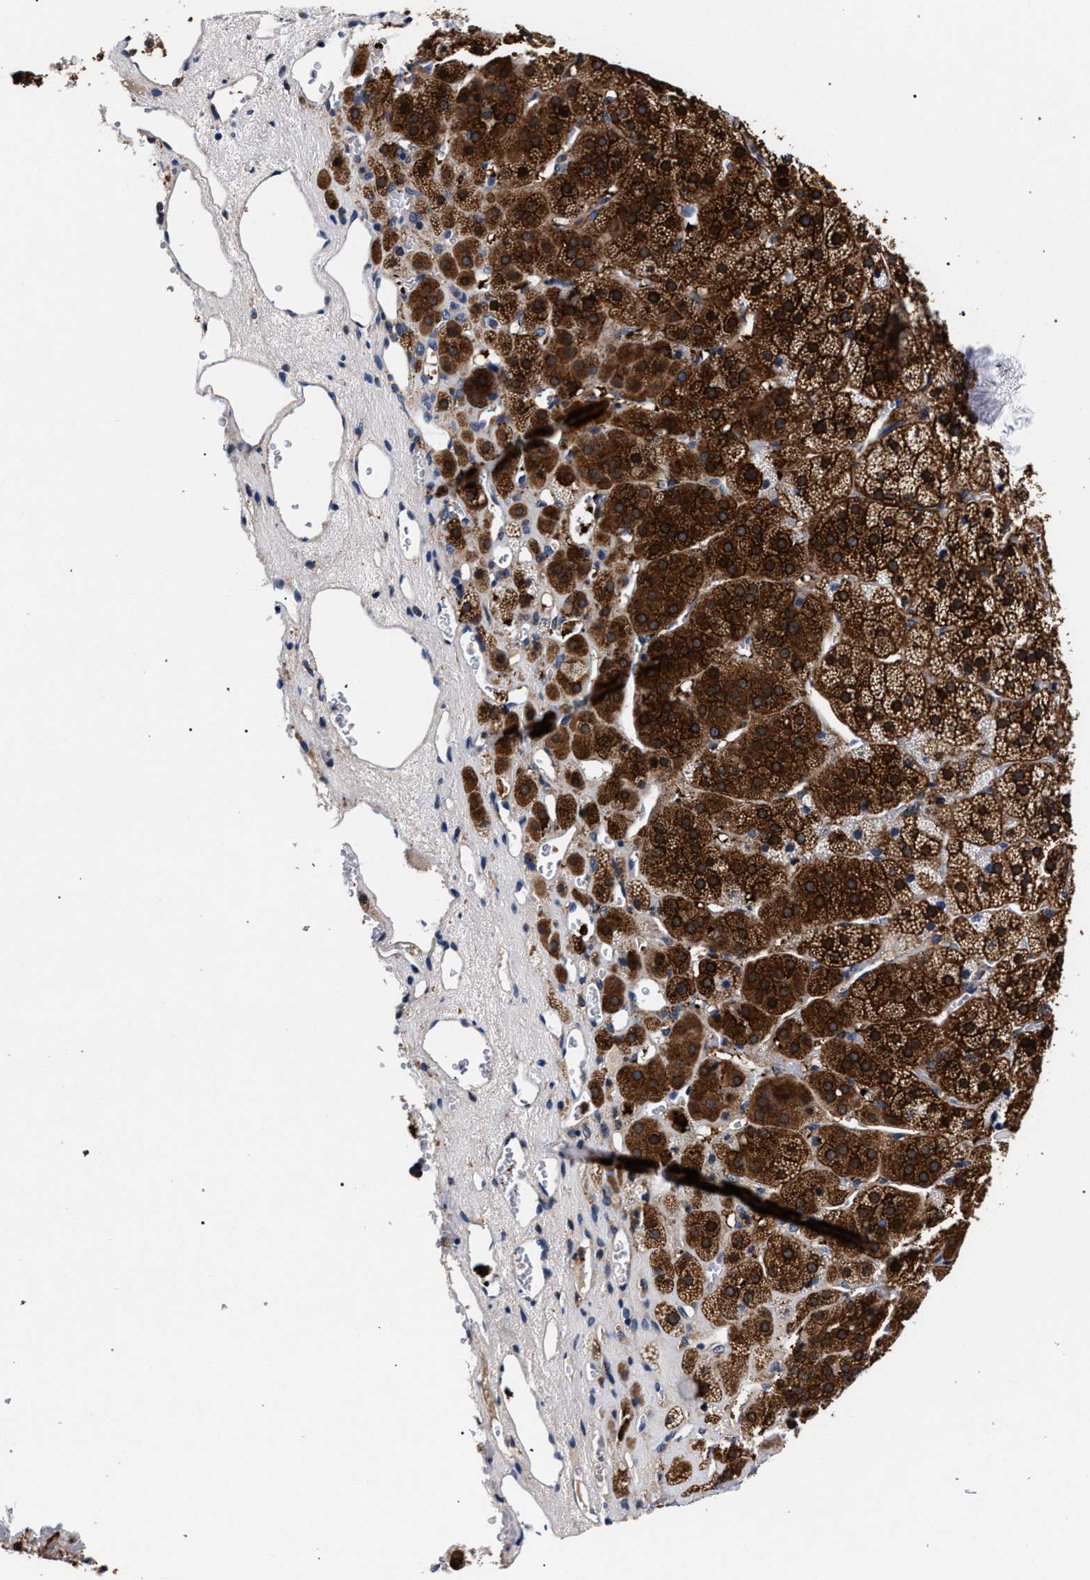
{"staining": {"intensity": "strong", "quantity": ">75%", "location": "cytoplasmic/membranous"}, "tissue": "adrenal gland", "cell_type": "Glandular cells", "image_type": "normal", "snomed": [{"axis": "morphology", "description": "Normal tissue, NOS"}, {"axis": "topography", "description": "Adrenal gland"}], "caption": "Unremarkable adrenal gland was stained to show a protein in brown. There is high levels of strong cytoplasmic/membranous staining in about >75% of glandular cells. (Stains: DAB (3,3'-diaminobenzidine) in brown, nuclei in blue, Microscopy: brightfield microscopy at high magnification).", "gene": "ZNF462", "patient": {"sex": "female", "age": 44}}